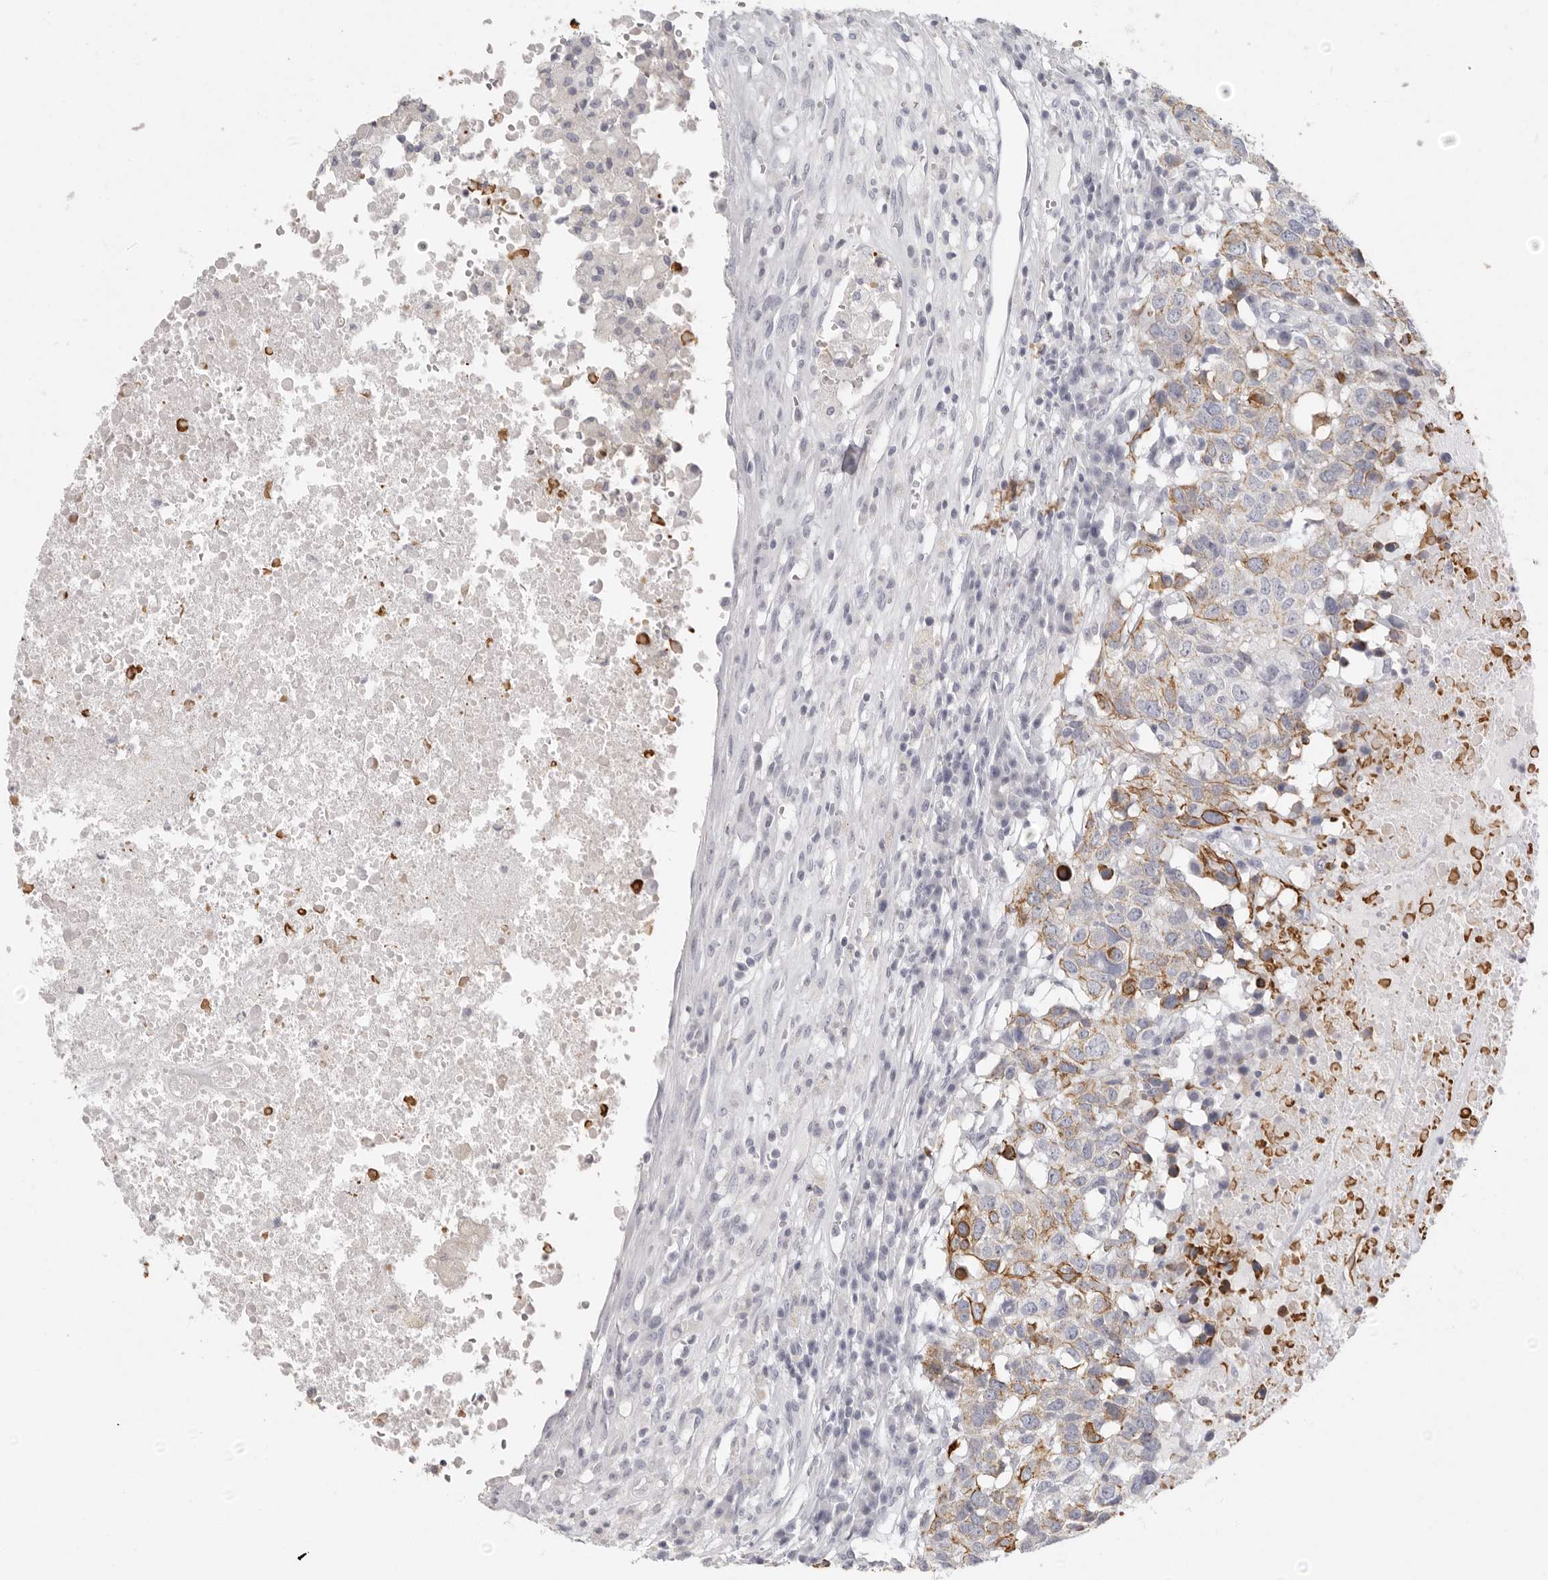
{"staining": {"intensity": "moderate", "quantity": "<25%", "location": "cytoplasmic/membranous"}, "tissue": "head and neck cancer", "cell_type": "Tumor cells", "image_type": "cancer", "snomed": [{"axis": "morphology", "description": "Squamous cell carcinoma, NOS"}, {"axis": "topography", "description": "Head-Neck"}], "caption": "Head and neck squamous cell carcinoma stained with a brown dye displays moderate cytoplasmic/membranous positive positivity in approximately <25% of tumor cells.", "gene": "RXFP1", "patient": {"sex": "male", "age": 66}}